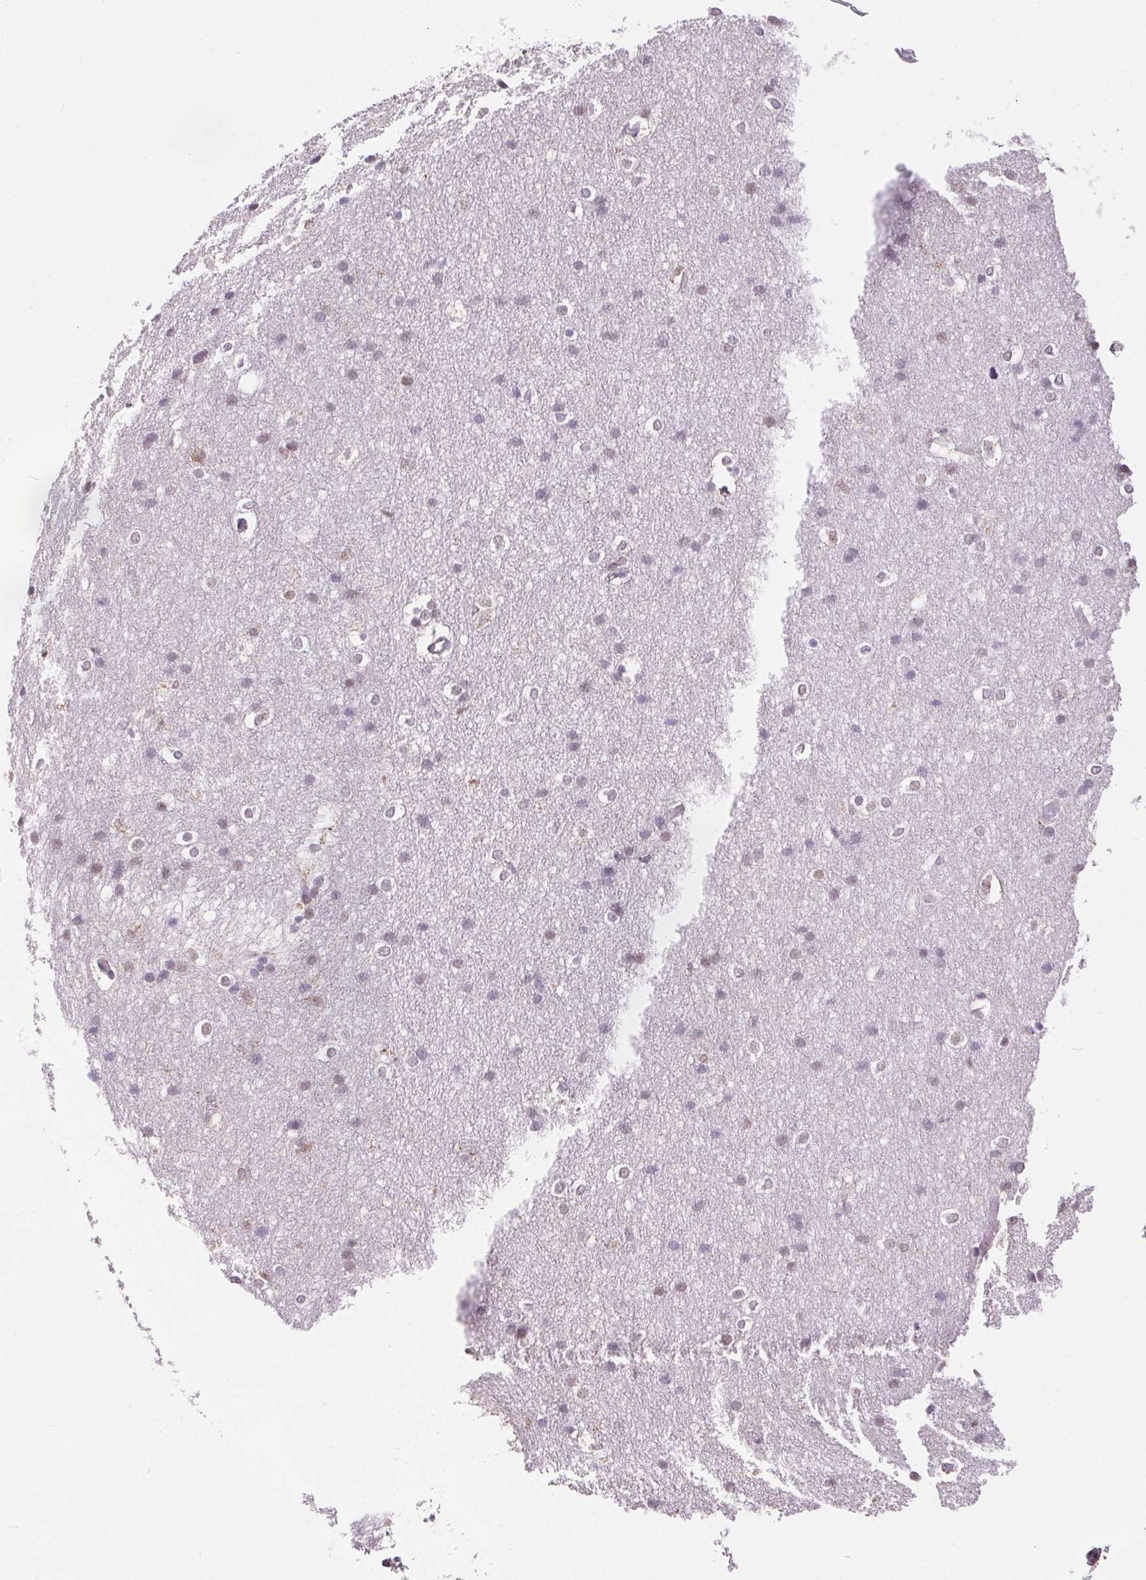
{"staining": {"intensity": "negative", "quantity": "none", "location": "none"}, "tissue": "cerebral cortex", "cell_type": "Endothelial cells", "image_type": "normal", "snomed": [{"axis": "morphology", "description": "Normal tissue, NOS"}, {"axis": "topography", "description": "Cerebral cortex"}], "caption": "This is an IHC micrograph of benign cerebral cortex. There is no positivity in endothelial cells.", "gene": "TMEM240", "patient": {"sex": "male", "age": 37}}